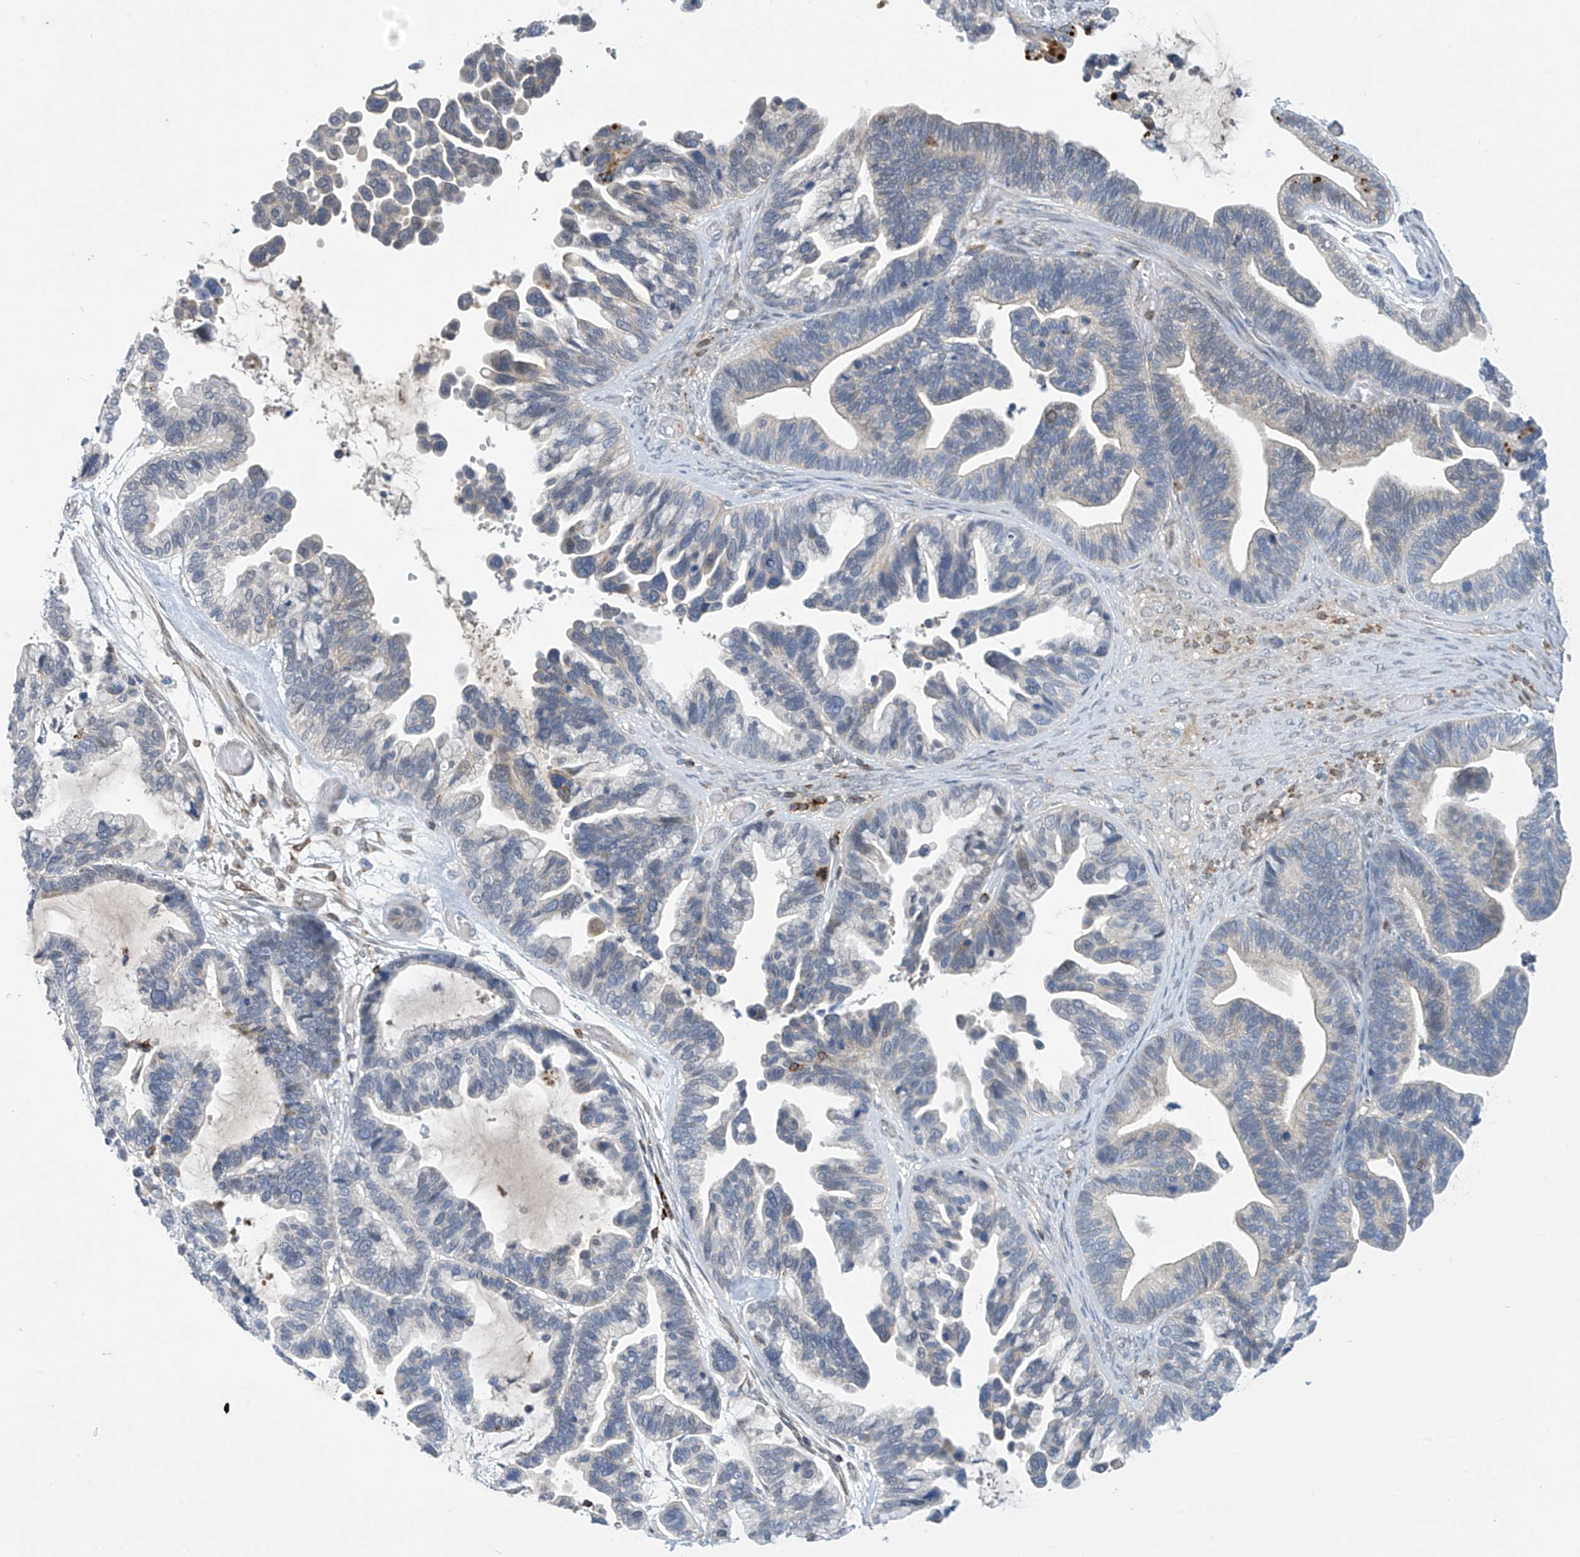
{"staining": {"intensity": "negative", "quantity": "none", "location": "none"}, "tissue": "ovarian cancer", "cell_type": "Tumor cells", "image_type": "cancer", "snomed": [{"axis": "morphology", "description": "Cystadenocarcinoma, serous, NOS"}, {"axis": "topography", "description": "Ovary"}], "caption": "IHC of human serous cystadenocarcinoma (ovarian) shows no expression in tumor cells.", "gene": "IBA57", "patient": {"sex": "female", "age": 56}}